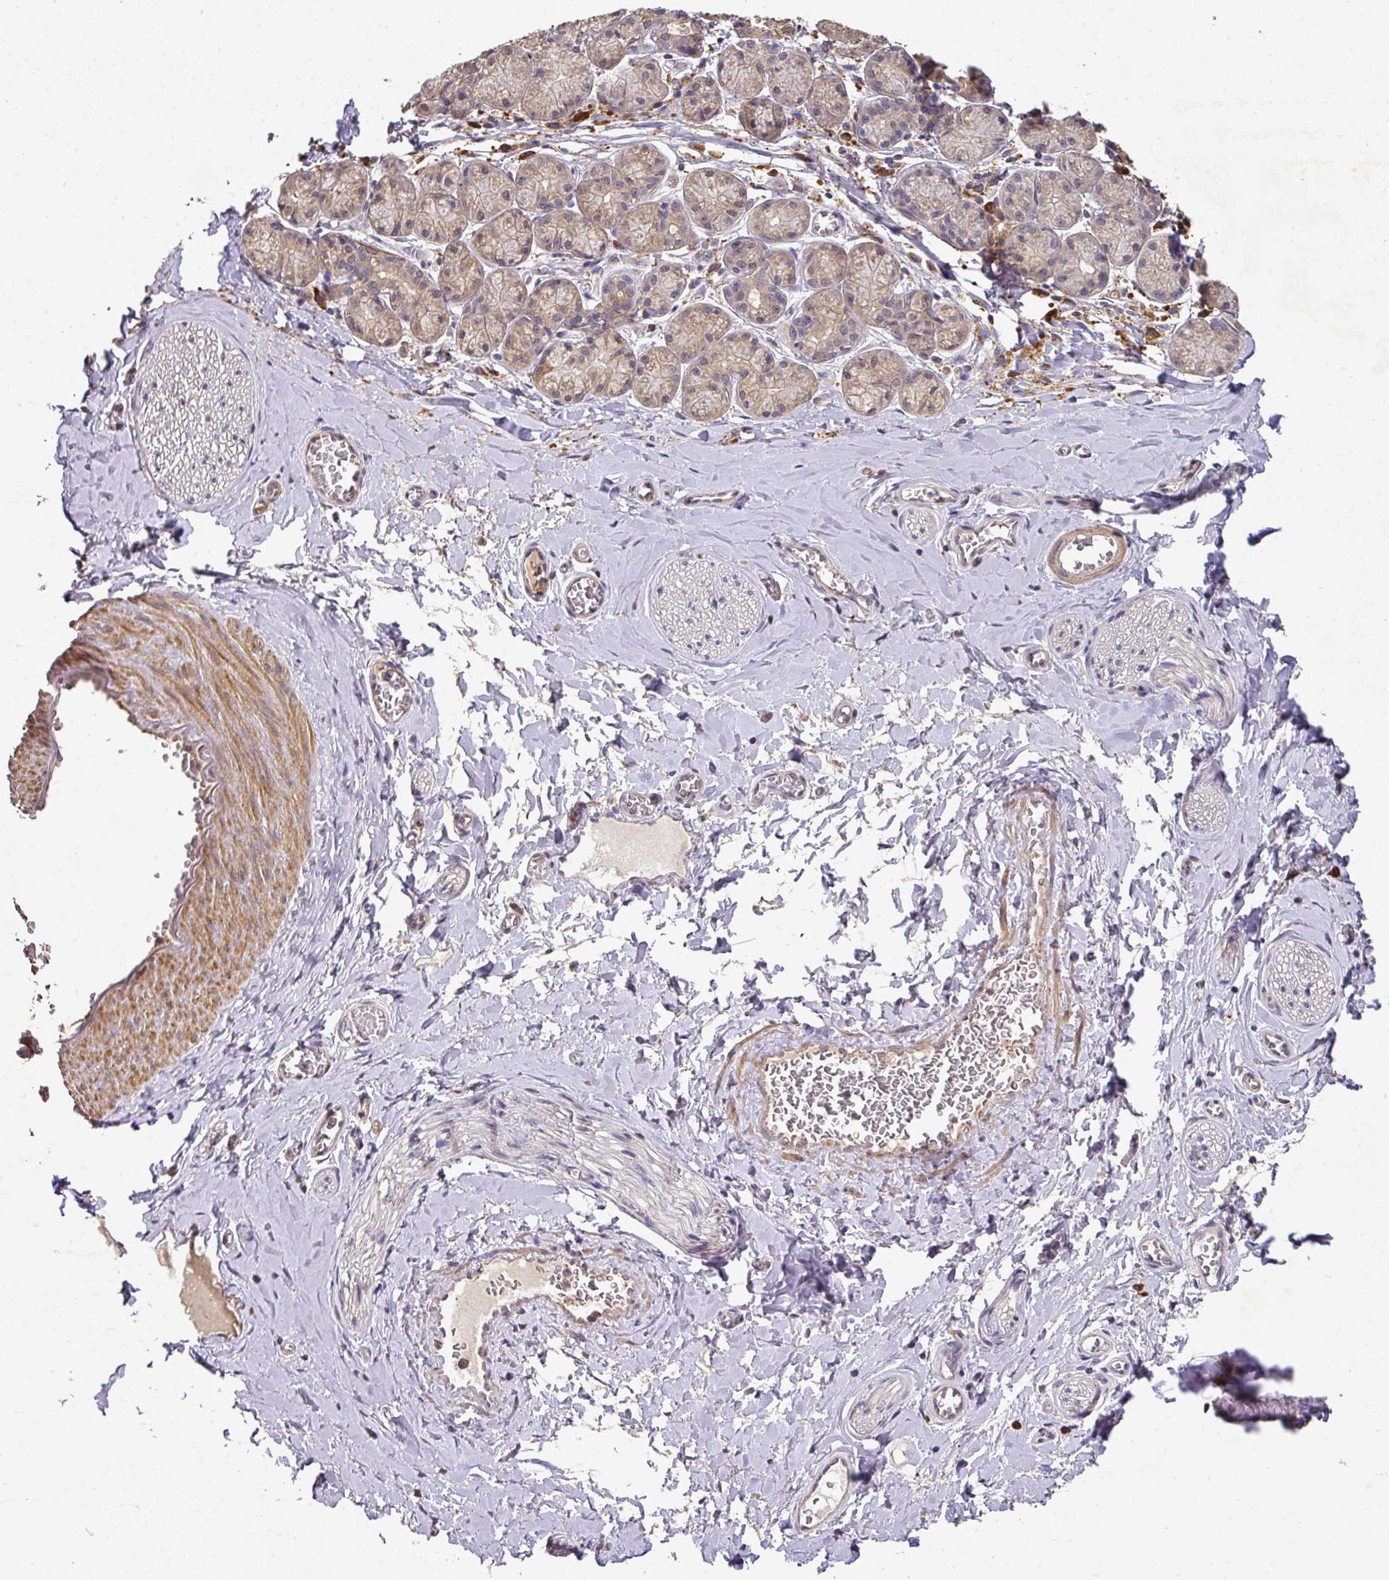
{"staining": {"intensity": "negative", "quantity": "none", "location": "none"}, "tissue": "adipose tissue", "cell_type": "Adipocytes", "image_type": "normal", "snomed": [{"axis": "morphology", "description": "Normal tissue, NOS"}, {"axis": "topography", "description": "Salivary gland"}, {"axis": "topography", "description": "Peripheral nerve tissue"}], "caption": "High magnification brightfield microscopy of normal adipose tissue stained with DAB (3,3'-diaminobenzidine) (brown) and counterstained with hematoxylin (blue): adipocytes show no significant positivity. Brightfield microscopy of IHC stained with DAB (3,3'-diaminobenzidine) (brown) and hematoxylin (blue), captured at high magnification.", "gene": "ACVR2B", "patient": {"sex": "female", "age": 24}}